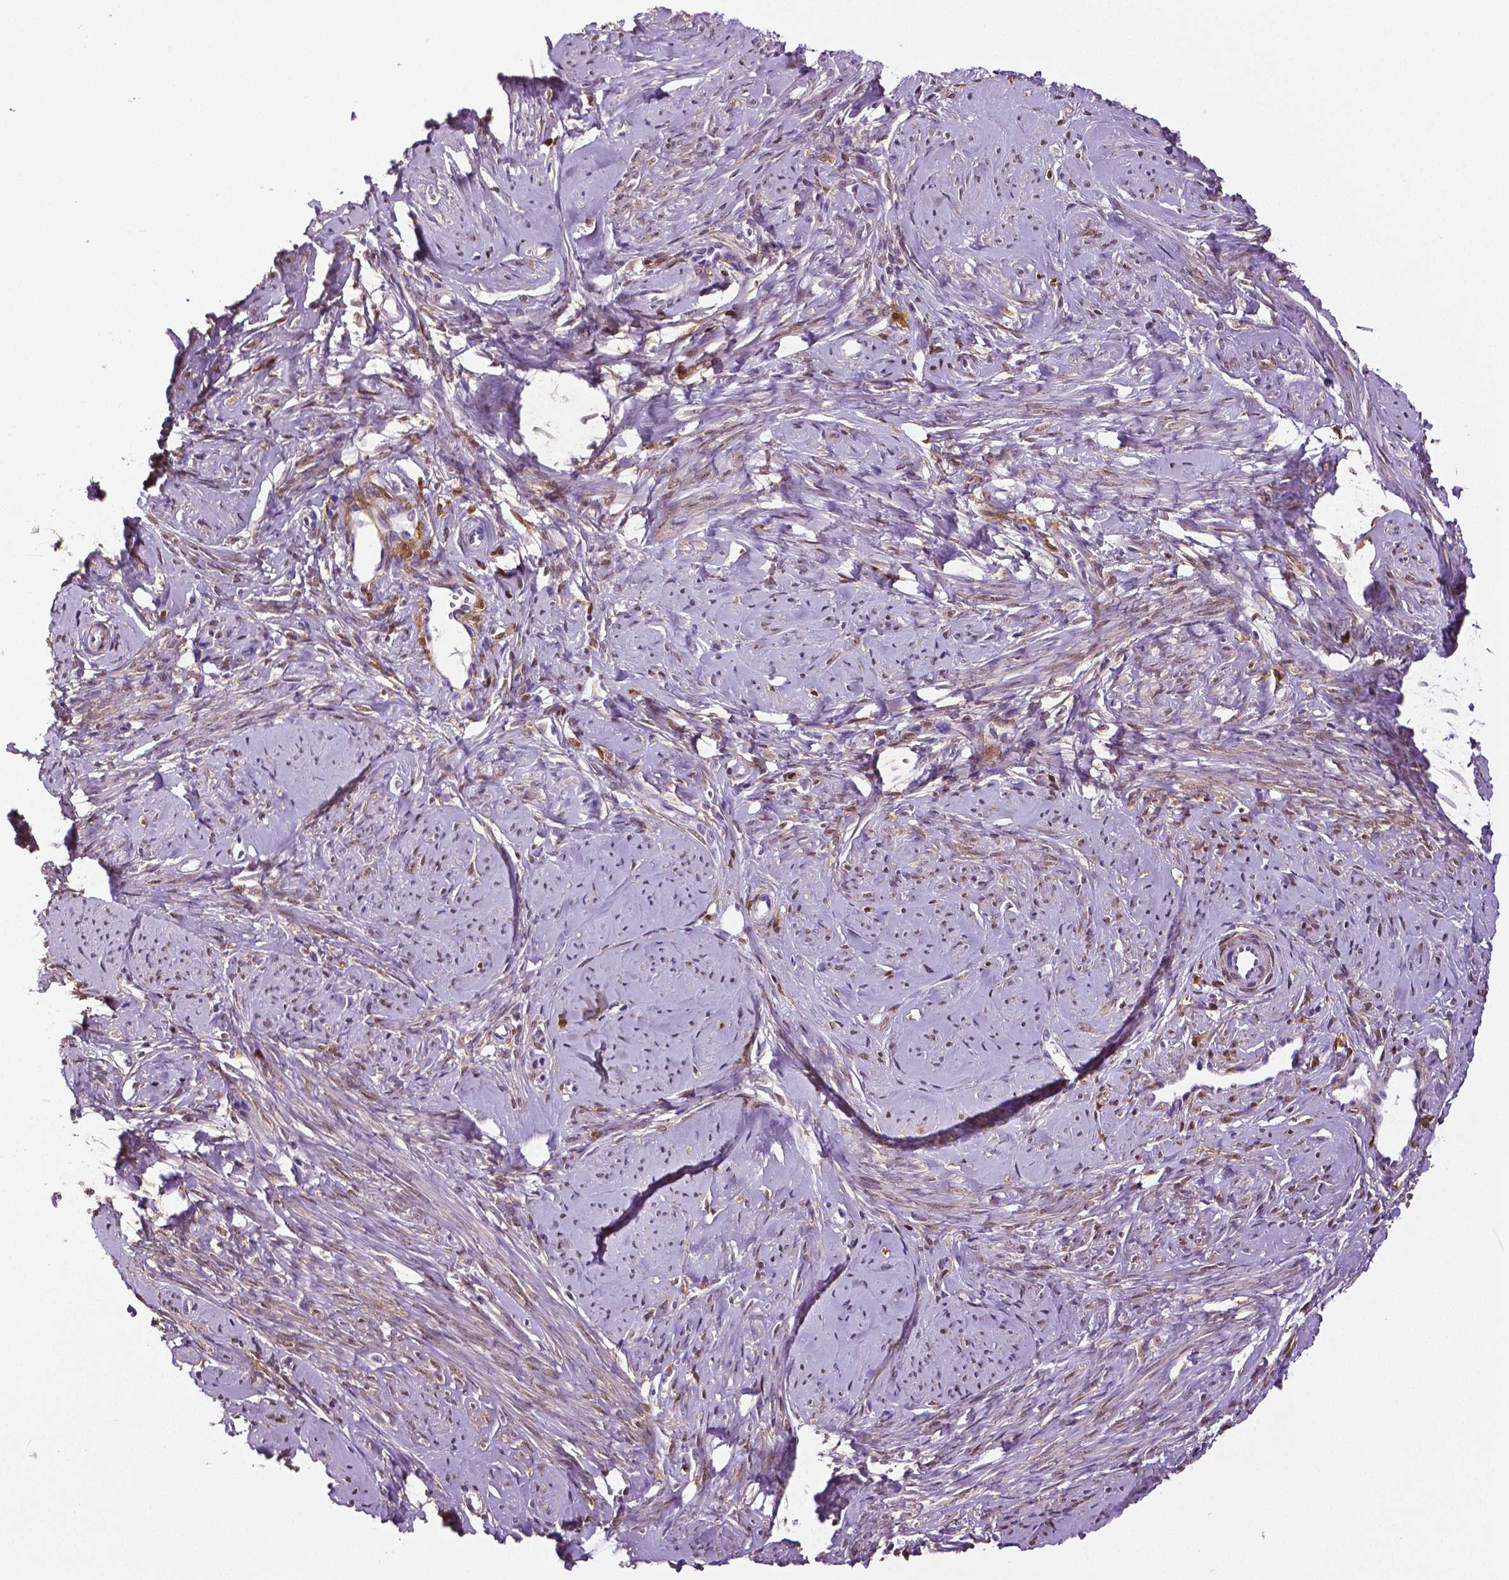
{"staining": {"intensity": "moderate", "quantity": "25%-75%", "location": "cytoplasmic/membranous,nuclear"}, "tissue": "smooth muscle", "cell_type": "Smooth muscle cells", "image_type": "normal", "snomed": [{"axis": "morphology", "description": "Normal tissue, NOS"}, {"axis": "topography", "description": "Smooth muscle"}], "caption": "A medium amount of moderate cytoplasmic/membranous,nuclear positivity is identified in about 25%-75% of smooth muscle cells in benign smooth muscle. The protein of interest is stained brown, and the nuclei are stained in blue (DAB (3,3'-diaminobenzidine) IHC with brightfield microscopy, high magnification).", "gene": "PHGDH", "patient": {"sex": "female", "age": 48}}